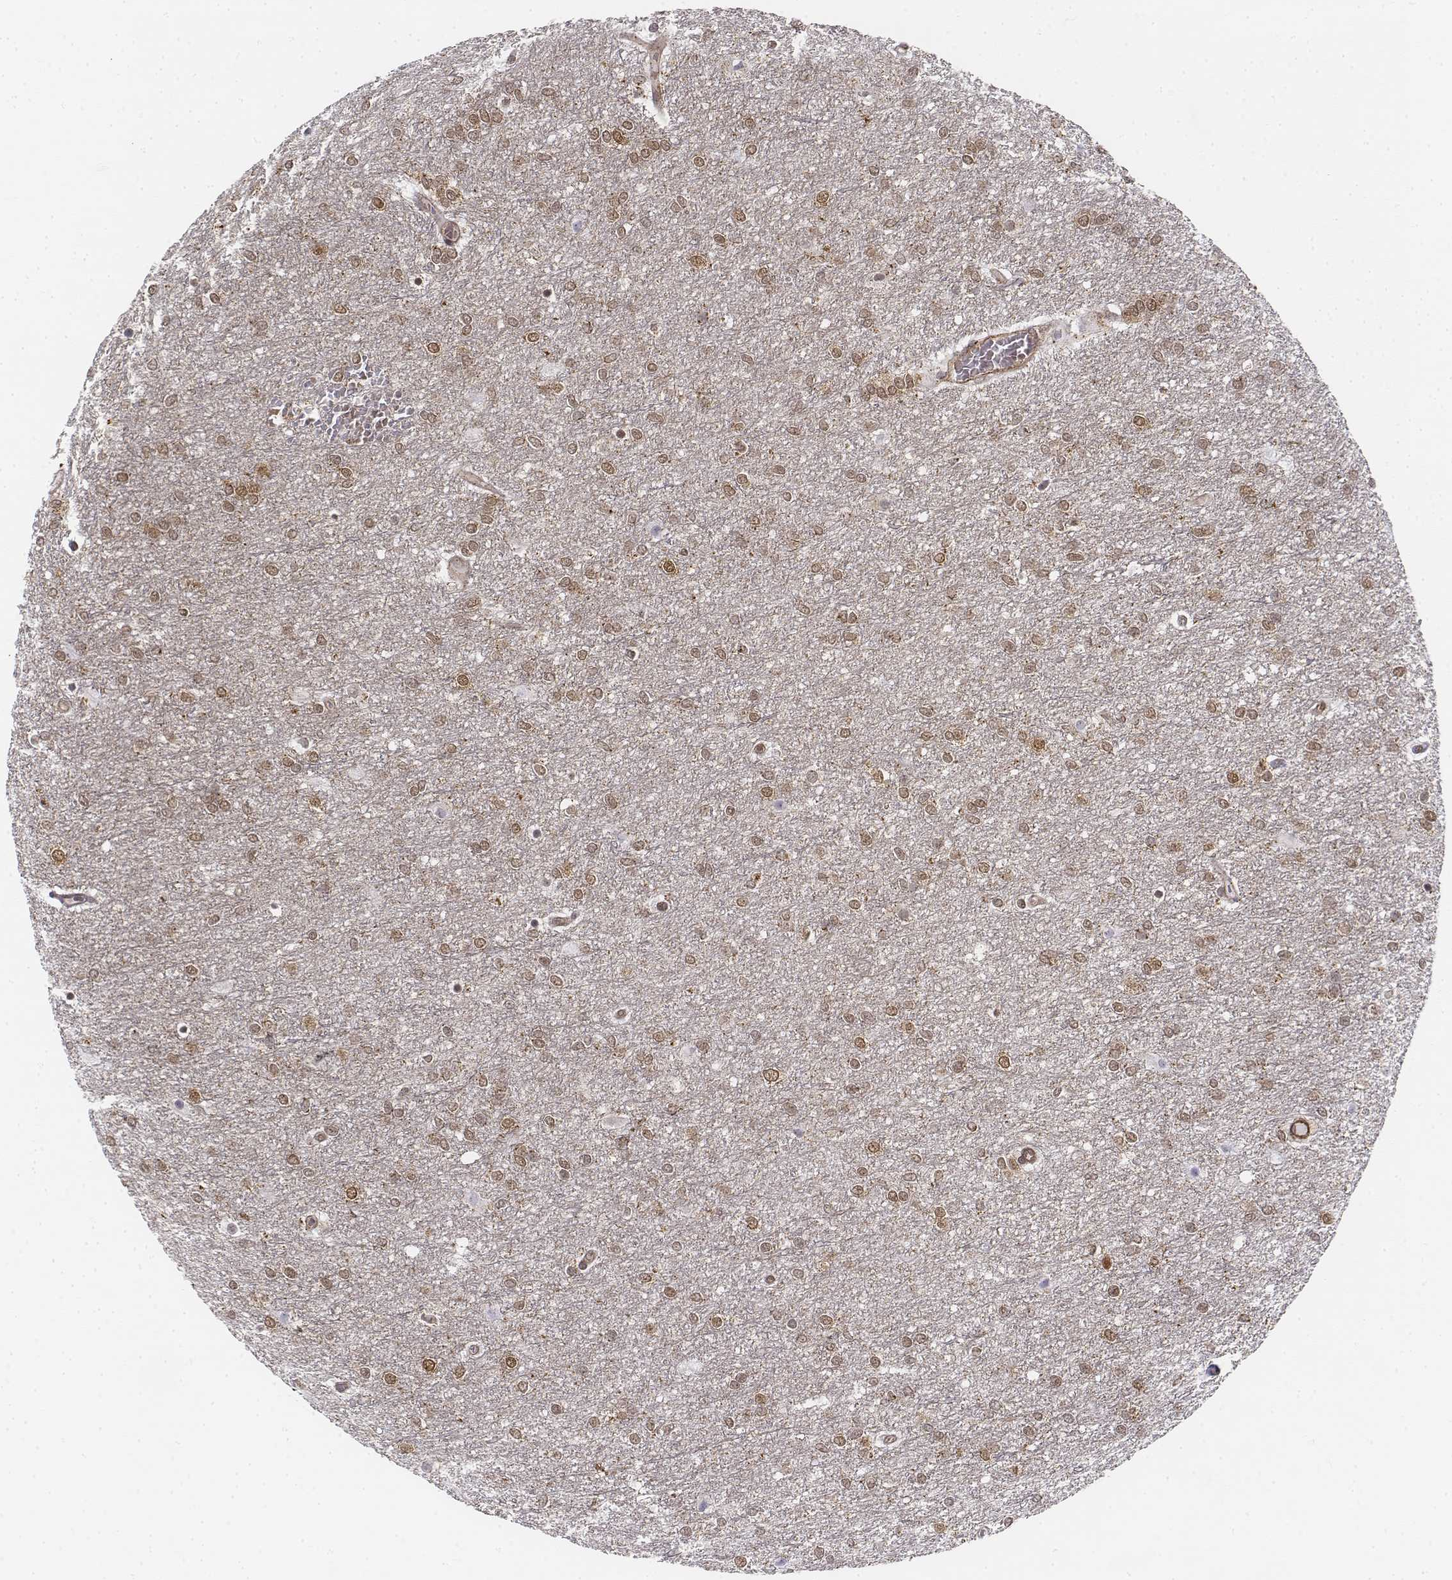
{"staining": {"intensity": "weak", "quantity": "25%-75%", "location": "cytoplasmic/membranous,nuclear"}, "tissue": "glioma", "cell_type": "Tumor cells", "image_type": "cancer", "snomed": [{"axis": "morphology", "description": "Glioma, malignant, High grade"}, {"axis": "topography", "description": "Brain"}], "caption": "A high-resolution image shows IHC staining of malignant high-grade glioma, which shows weak cytoplasmic/membranous and nuclear staining in about 25%-75% of tumor cells. Nuclei are stained in blue.", "gene": "ZFYVE19", "patient": {"sex": "female", "age": 61}}